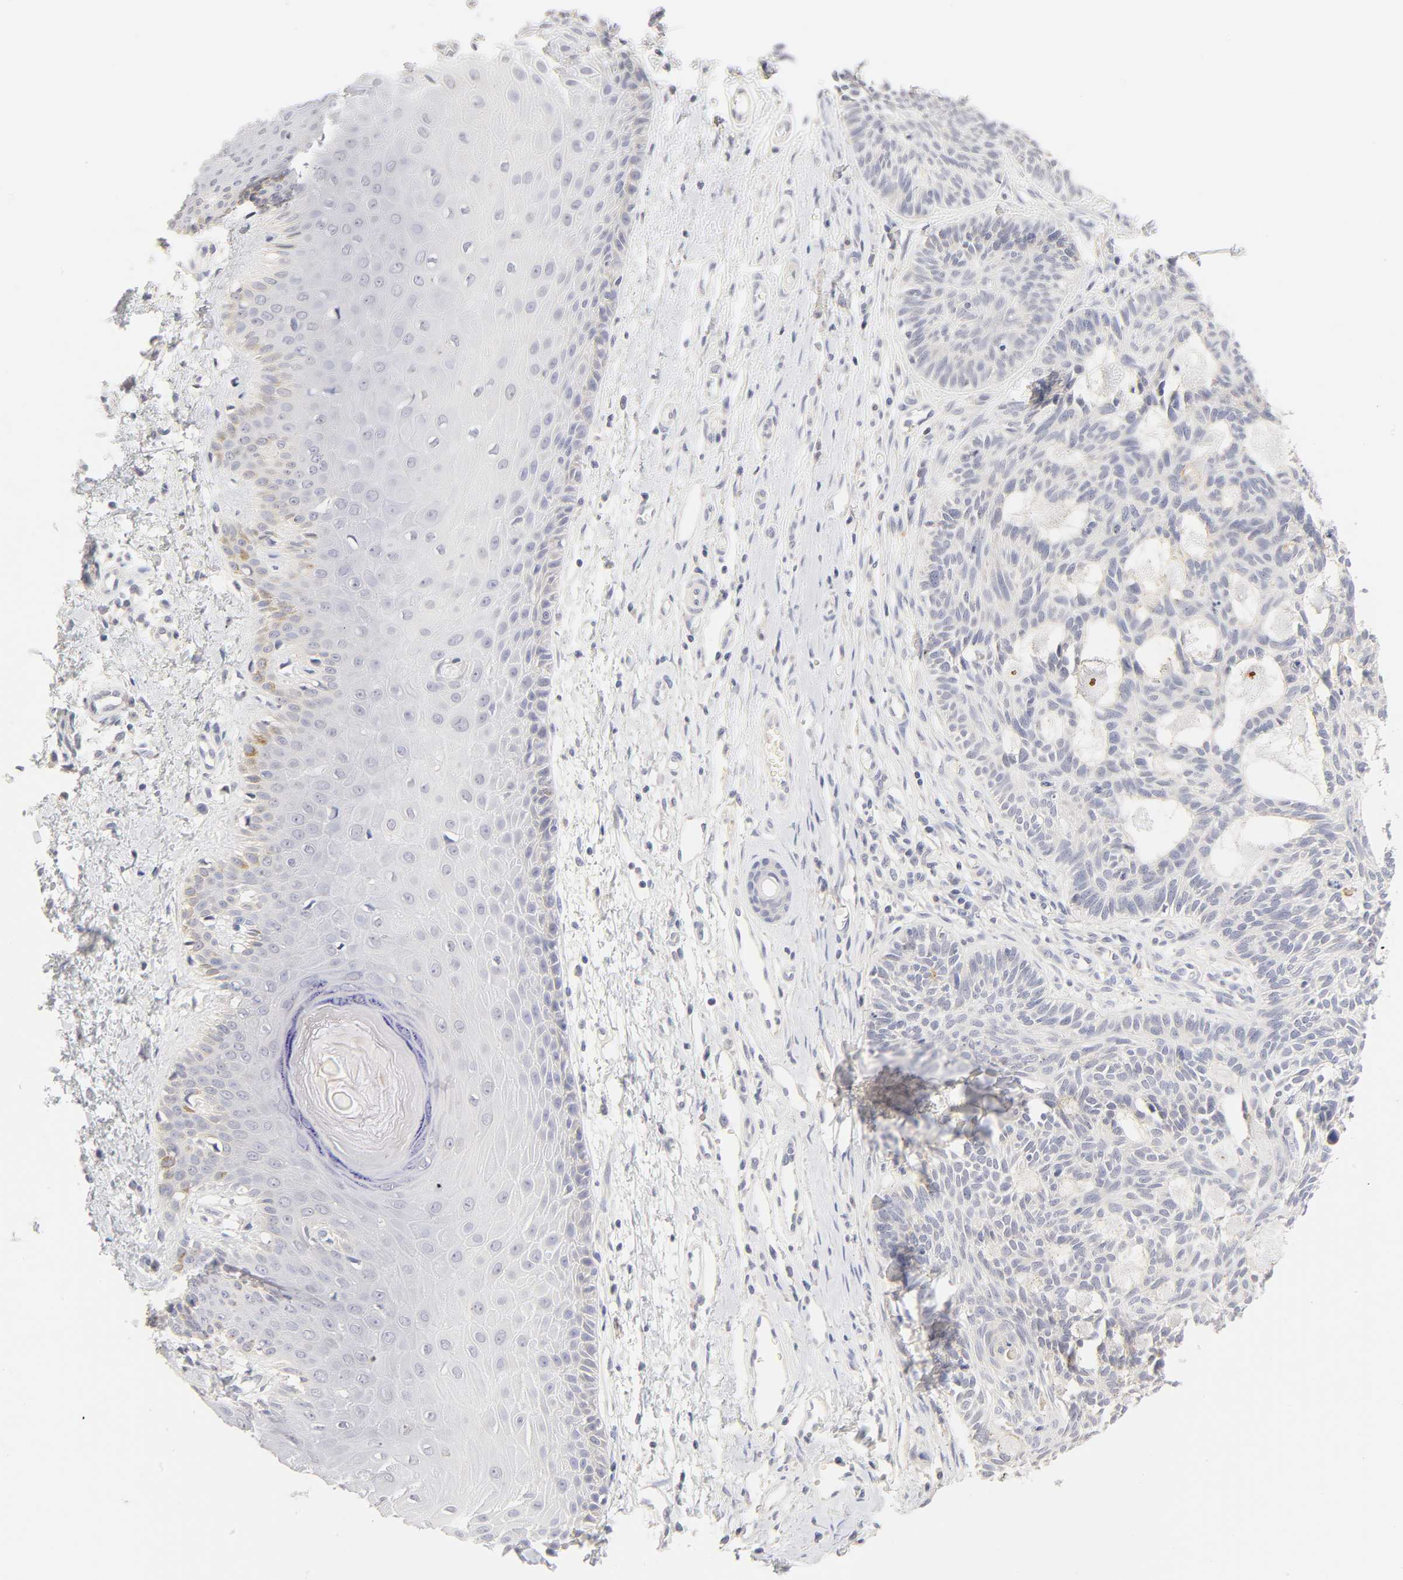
{"staining": {"intensity": "negative", "quantity": "none", "location": "none"}, "tissue": "skin cancer", "cell_type": "Tumor cells", "image_type": "cancer", "snomed": [{"axis": "morphology", "description": "Basal cell carcinoma"}, {"axis": "topography", "description": "Skin"}], "caption": "The histopathology image shows no staining of tumor cells in skin basal cell carcinoma. Brightfield microscopy of immunohistochemistry (IHC) stained with DAB (brown) and hematoxylin (blue), captured at high magnification.", "gene": "CYP4B1", "patient": {"sex": "male", "age": 67}}